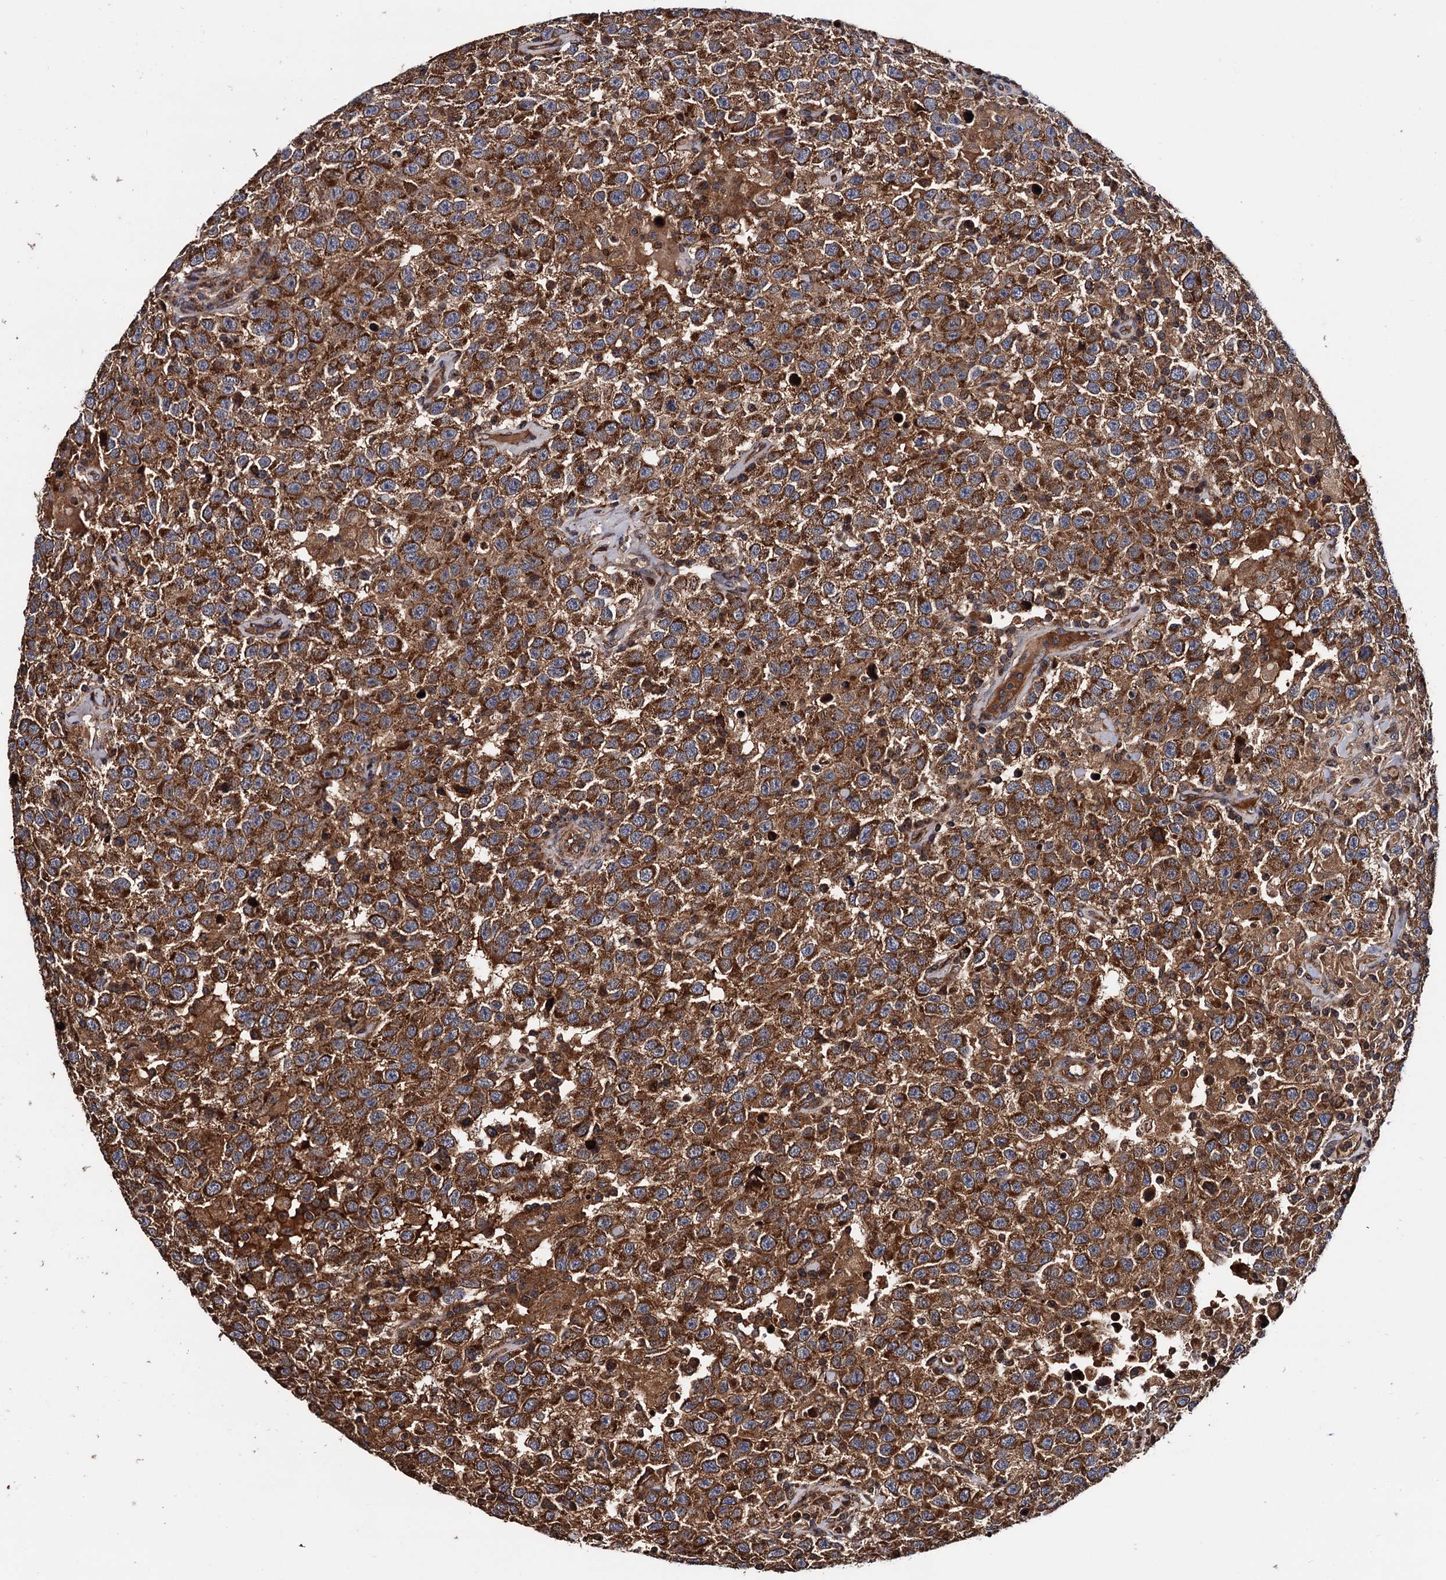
{"staining": {"intensity": "strong", "quantity": ">75%", "location": "cytoplasmic/membranous"}, "tissue": "testis cancer", "cell_type": "Tumor cells", "image_type": "cancer", "snomed": [{"axis": "morphology", "description": "Seminoma, NOS"}, {"axis": "topography", "description": "Testis"}], "caption": "Protein staining reveals strong cytoplasmic/membranous expression in about >75% of tumor cells in testis cancer. Using DAB (3,3'-diaminobenzidine) (brown) and hematoxylin (blue) stains, captured at high magnification using brightfield microscopy.", "gene": "MRPL42", "patient": {"sex": "male", "age": 41}}